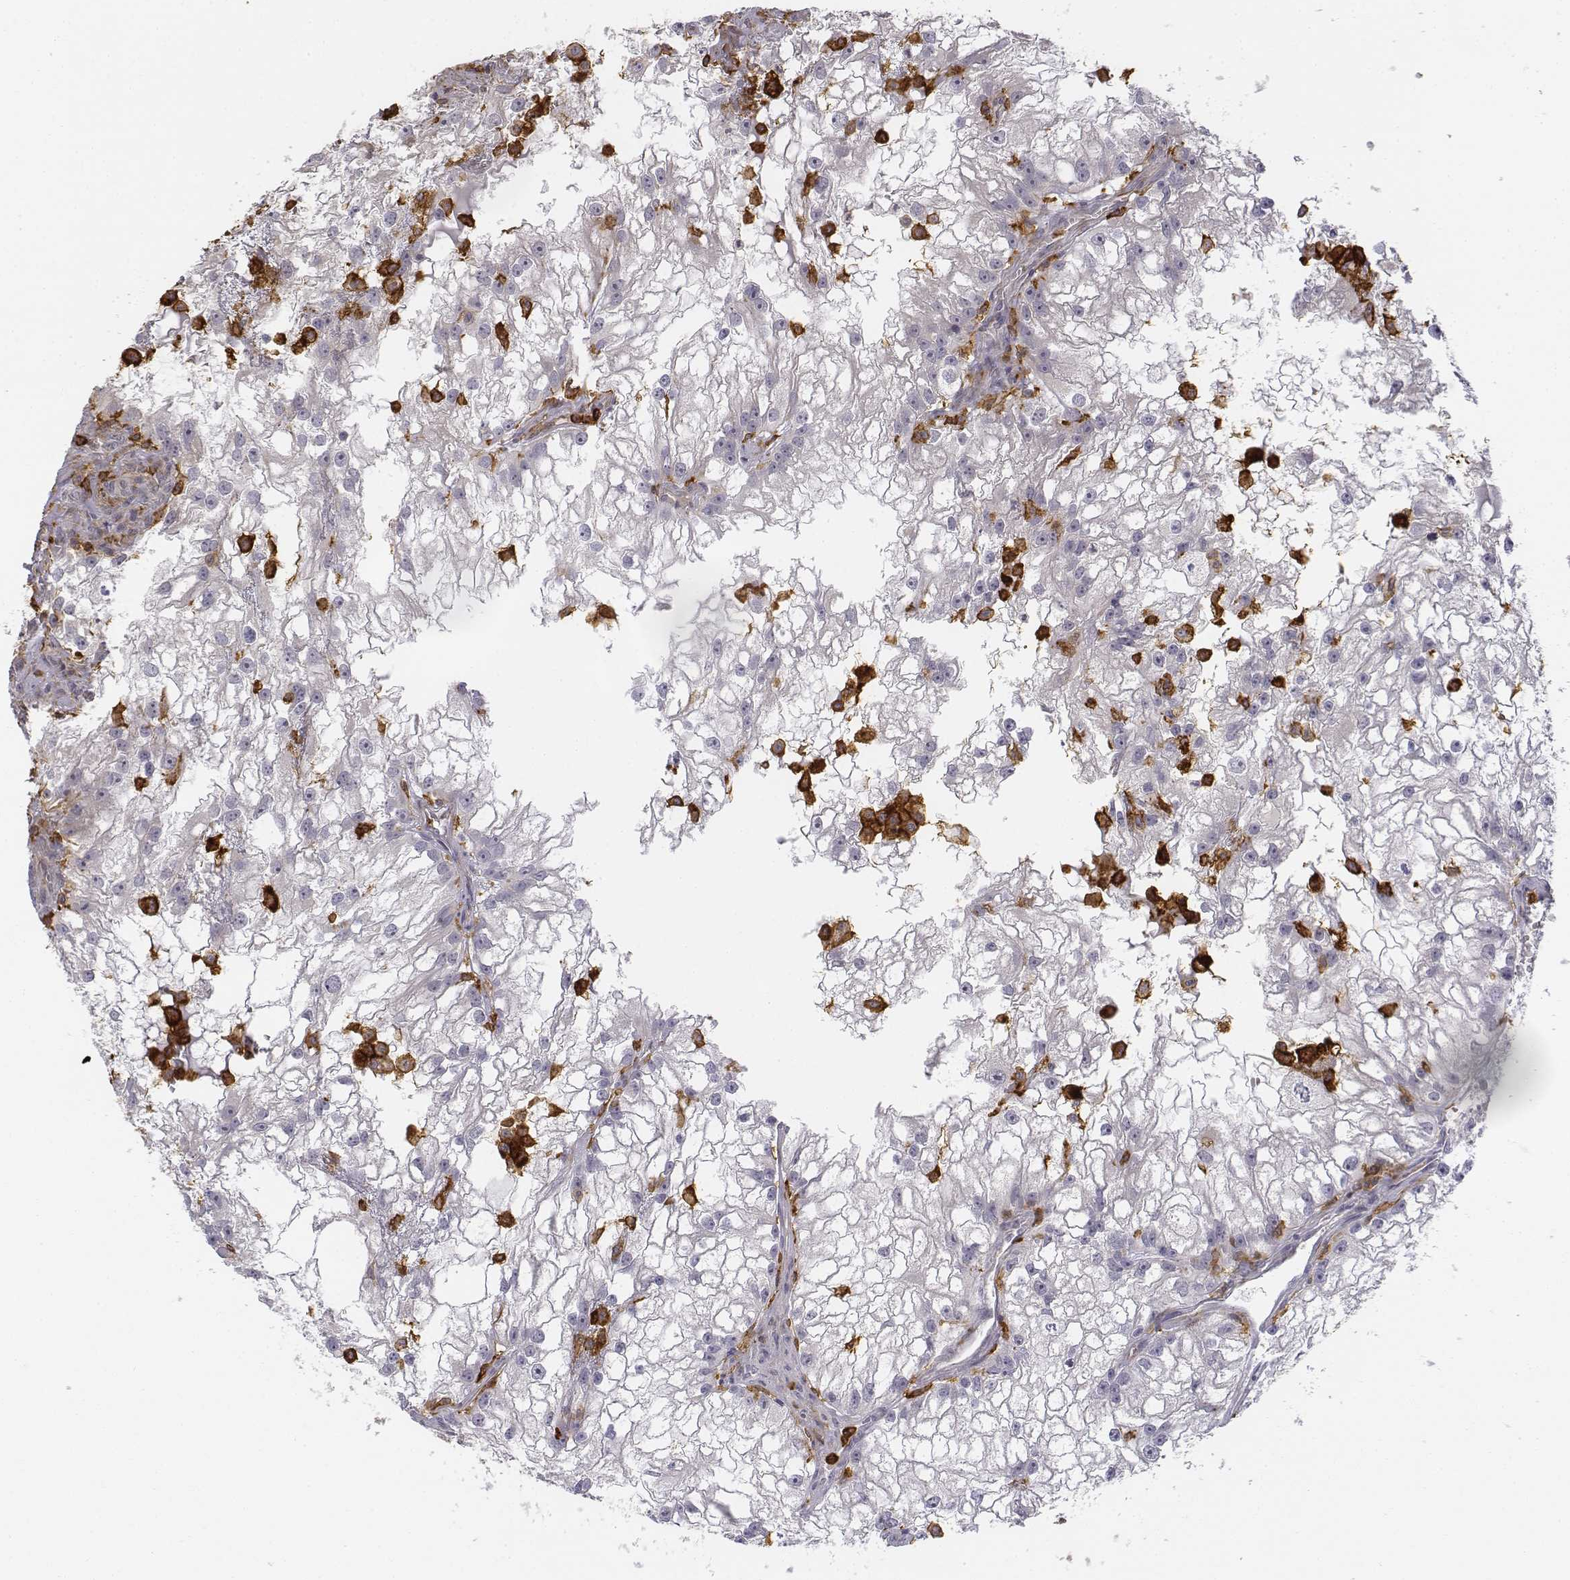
{"staining": {"intensity": "negative", "quantity": "none", "location": "none"}, "tissue": "renal cancer", "cell_type": "Tumor cells", "image_type": "cancer", "snomed": [{"axis": "morphology", "description": "Adenocarcinoma, NOS"}, {"axis": "topography", "description": "Kidney"}], "caption": "Renal cancer (adenocarcinoma) stained for a protein using immunohistochemistry (IHC) shows no positivity tumor cells.", "gene": "CD14", "patient": {"sex": "male", "age": 59}}